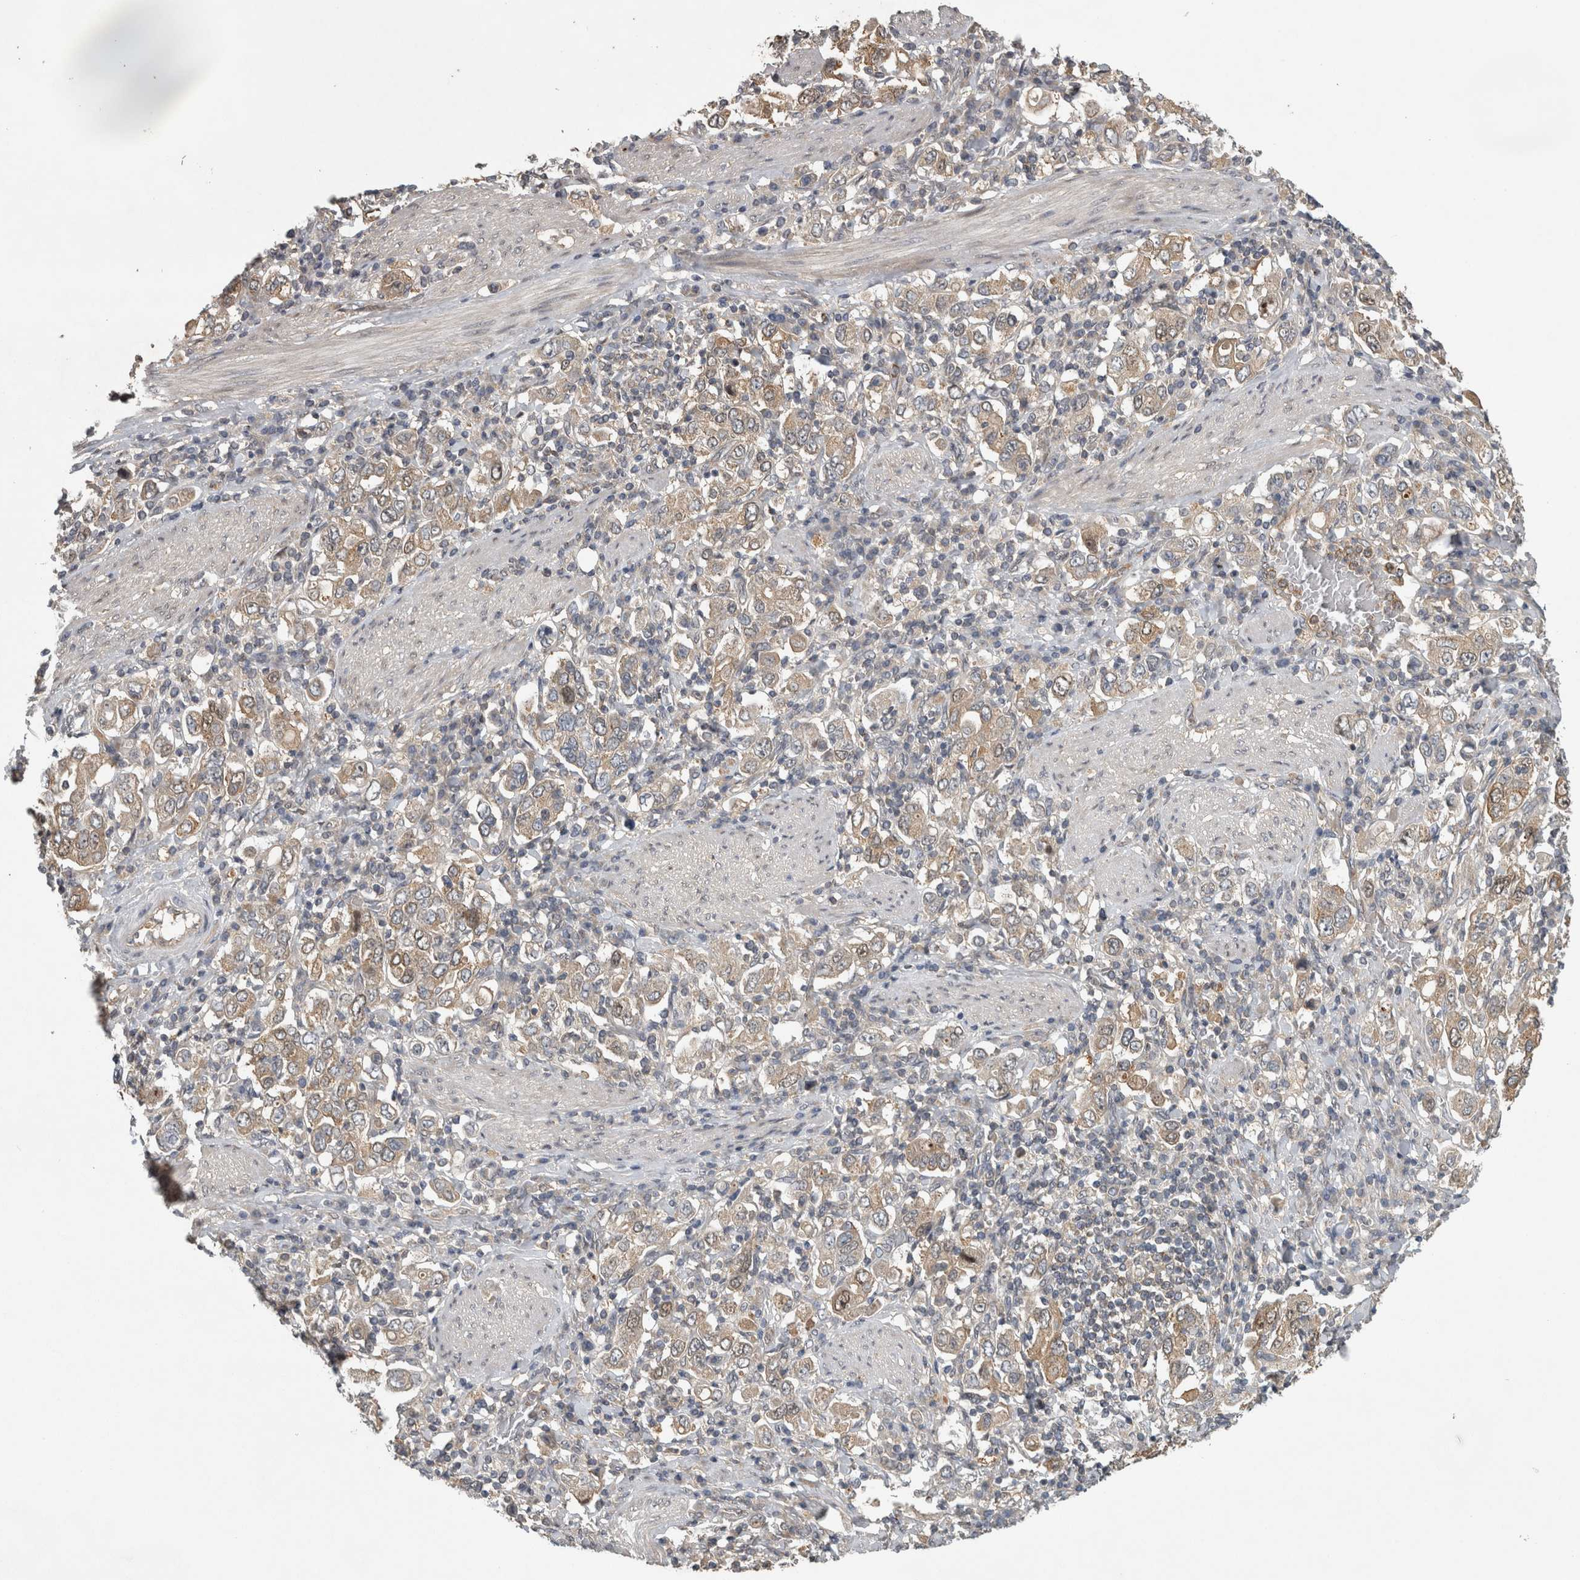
{"staining": {"intensity": "weak", "quantity": ">75%", "location": "cytoplasmic/membranous"}, "tissue": "stomach cancer", "cell_type": "Tumor cells", "image_type": "cancer", "snomed": [{"axis": "morphology", "description": "Adenocarcinoma, NOS"}, {"axis": "topography", "description": "Stomach, upper"}], "caption": "Human stomach adenocarcinoma stained for a protein (brown) exhibits weak cytoplasmic/membranous positive positivity in about >75% of tumor cells.", "gene": "TRMT61B", "patient": {"sex": "male", "age": 62}}